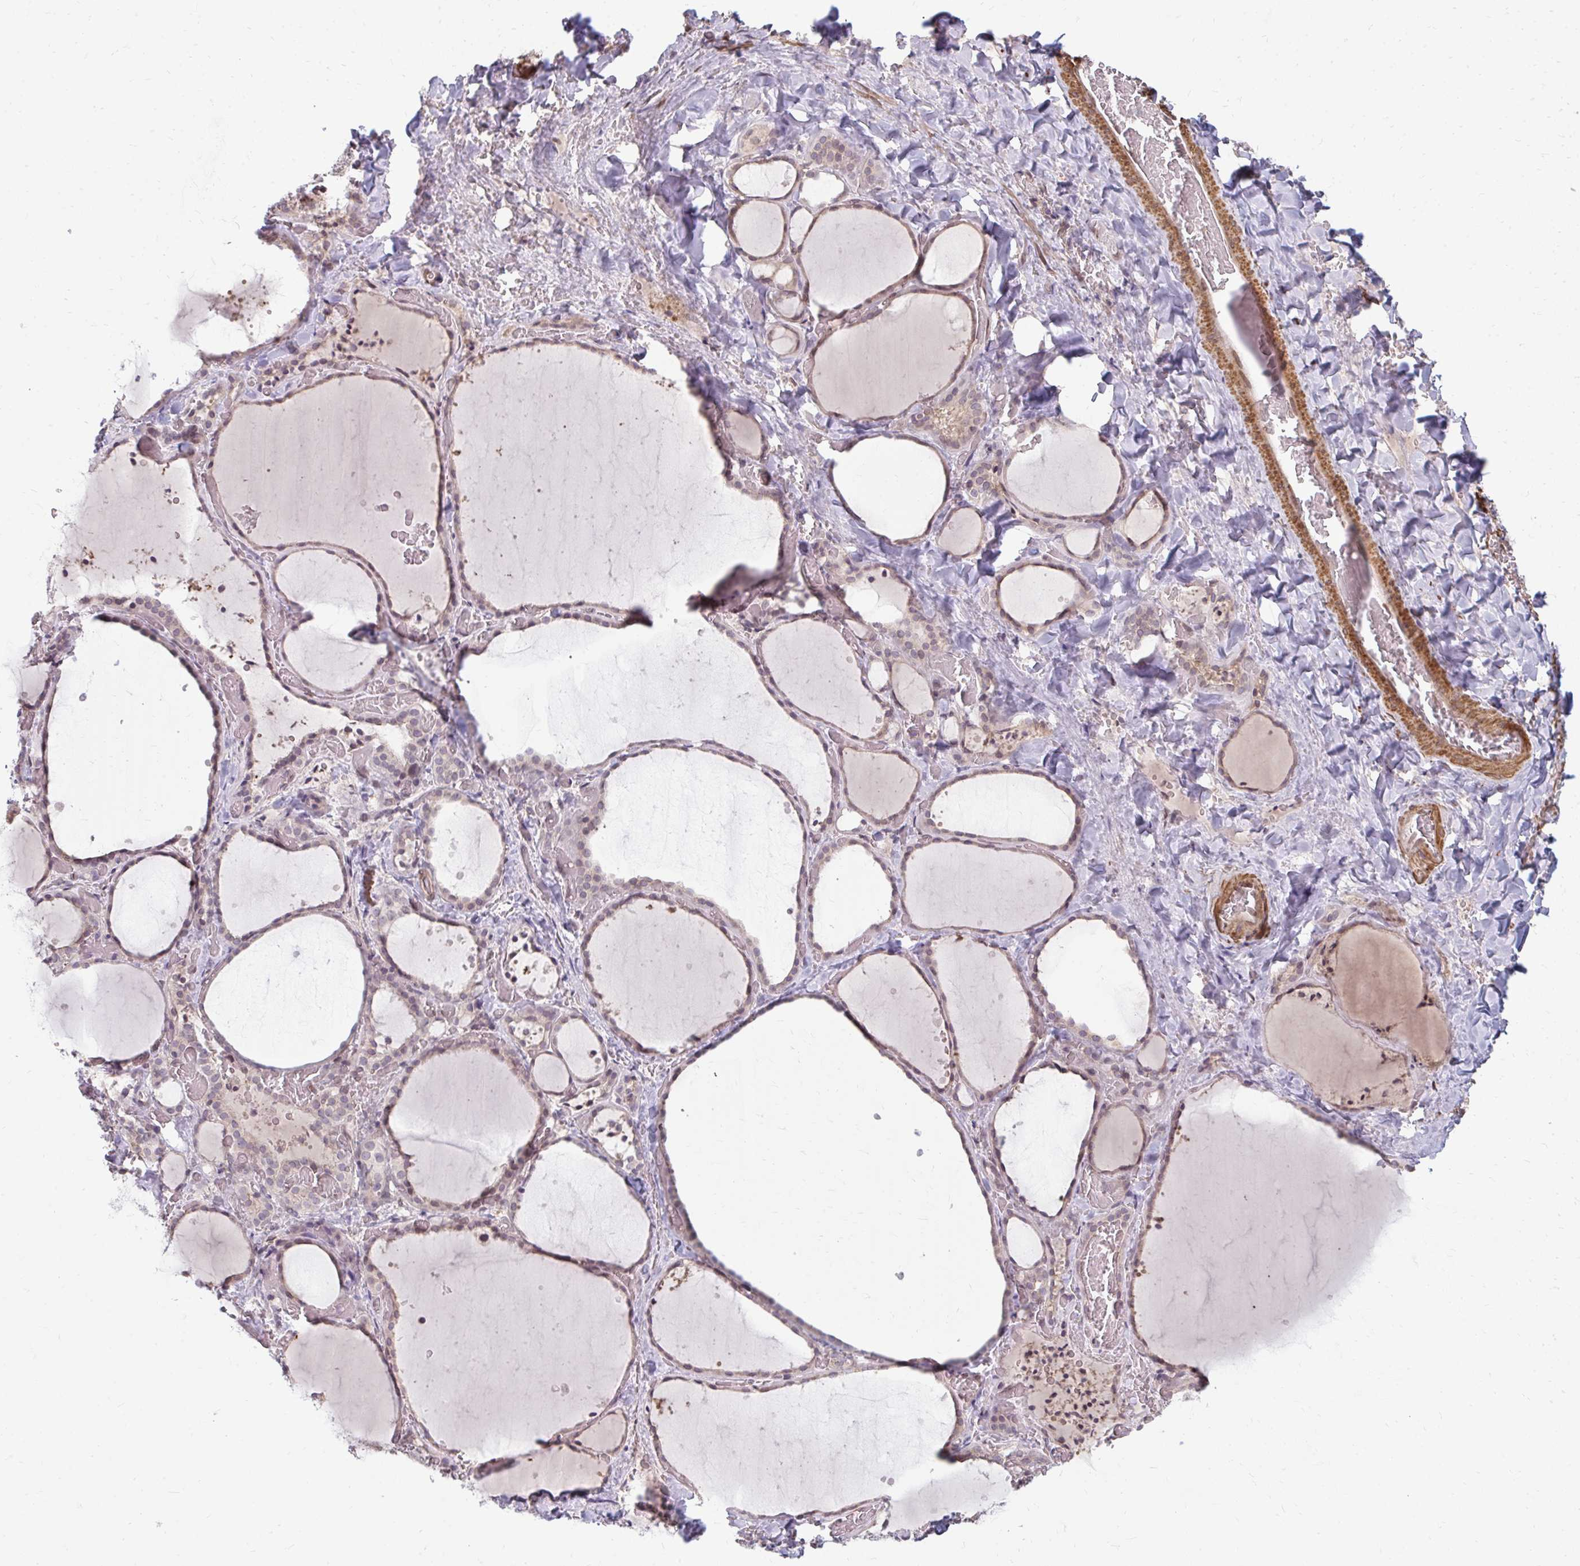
{"staining": {"intensity": "weak", "quantity": "25%-75%", "location": "cytoplasmic/membranous"}, "tissue": "thyroid gland", "cell_type": "Glandular cells", "image_type": "normal", "snomed": [{"axis": "morphology", "description": "Normal tissue, NOS"}, {"axis": "topography", "description": "Thyroid gland"}], "caption": "This is a histology image of IHC staining of benign thyroid gland, which shows weak expression in the cytoplasmic/membranous of glandular cells.", "gene": "GPC5", "patient": {"sex": "female", "age": 36}}